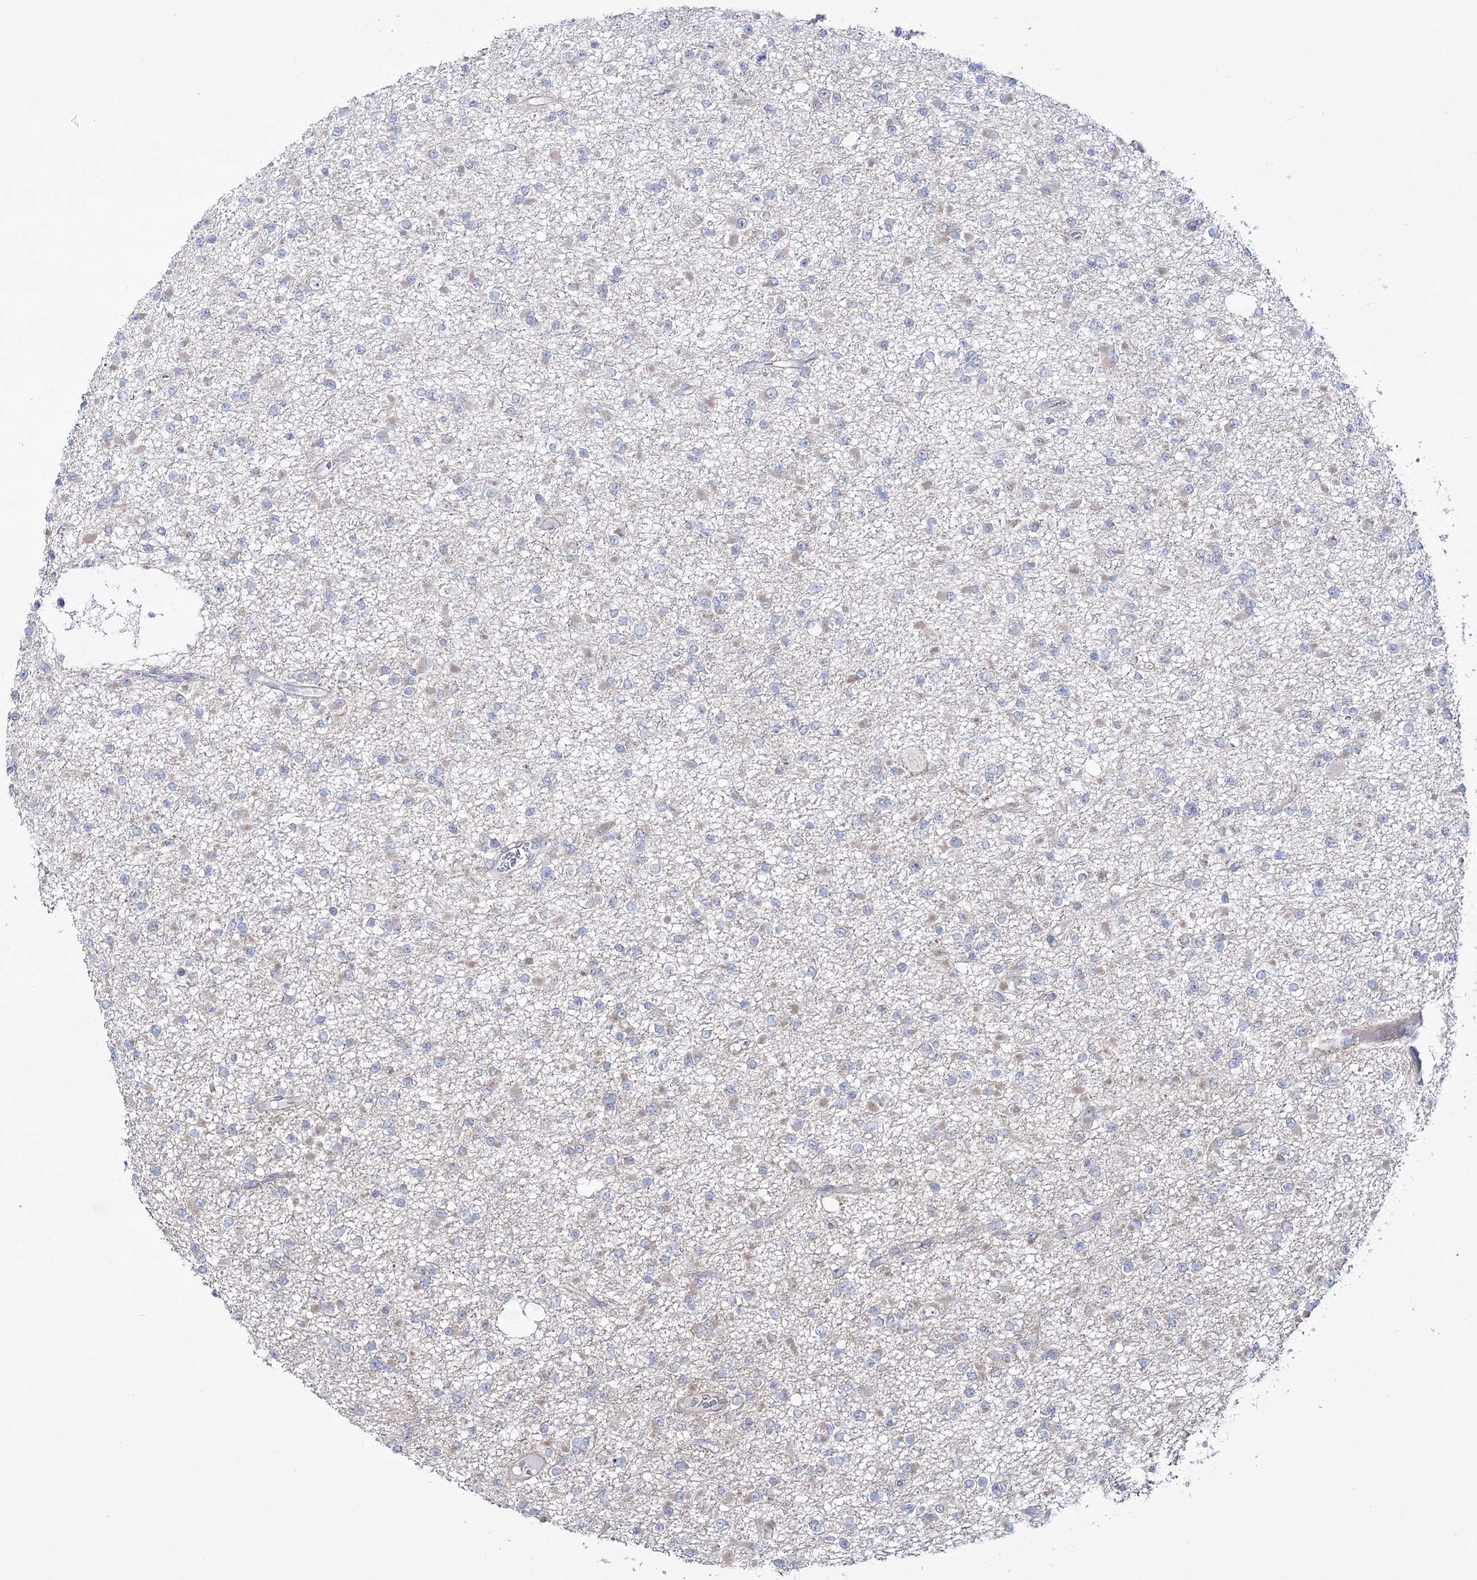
{"staining": {"intensity": "negative", "quantity": "none", "location": "none"}, "tissue": "glioma", "cell_type": "Tumor cells", "image_type": "cancer", "snomed": [{"axis": "morphology", "description": "Glioma, malignant, Low grade"}, {"axis": "topography", "description": "Brain"}], "caption": "High magnification brightfield microscopy of malignant low-grade glioma stained with DAB (brown) and counterstained with hematoxylin (blue): tumor cells show no significant staining.", "gene": "METTL5", "patient": {"sex": "female", "age": 22}}